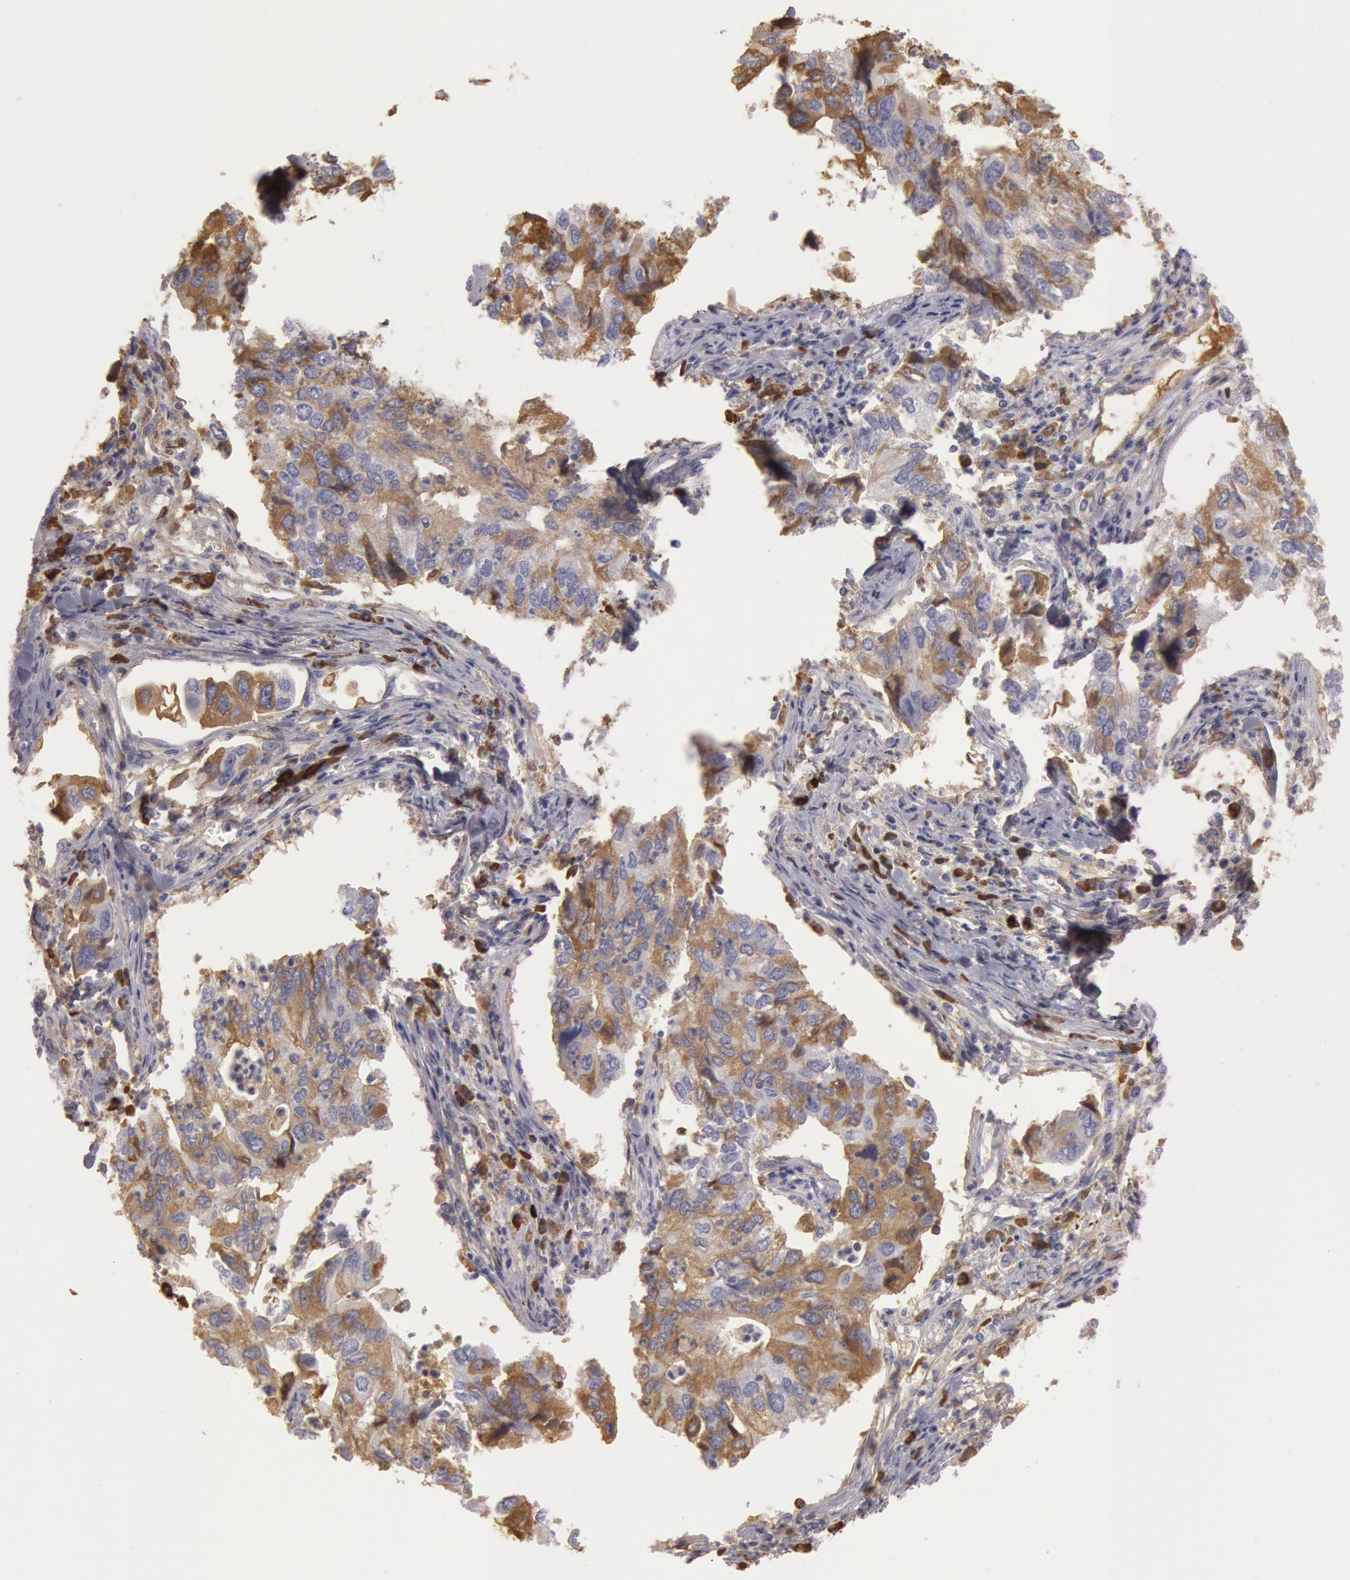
{"staining": {"intensity": "moderate", "quantity": "25%-75%", "location": "cytoplasmic/membranous"}, "tissue": "lung cancer", "cell_type": "Tumor cells", "image_type": "cancer", "snomed": [{"axis": "morphology", "description": "Adenocarcinoma, NOS"}, {"axis": "topography", "description": "Lung"}], "caption": "Immunohistochemical staining of lung adenocarcinoma displays medium levels of moderate cytoplasmic/membranous expression in approximately 25%-75% of tumor cells.", "gene": "IGHG1", "patient": {"sex": "male", "age": 48}}